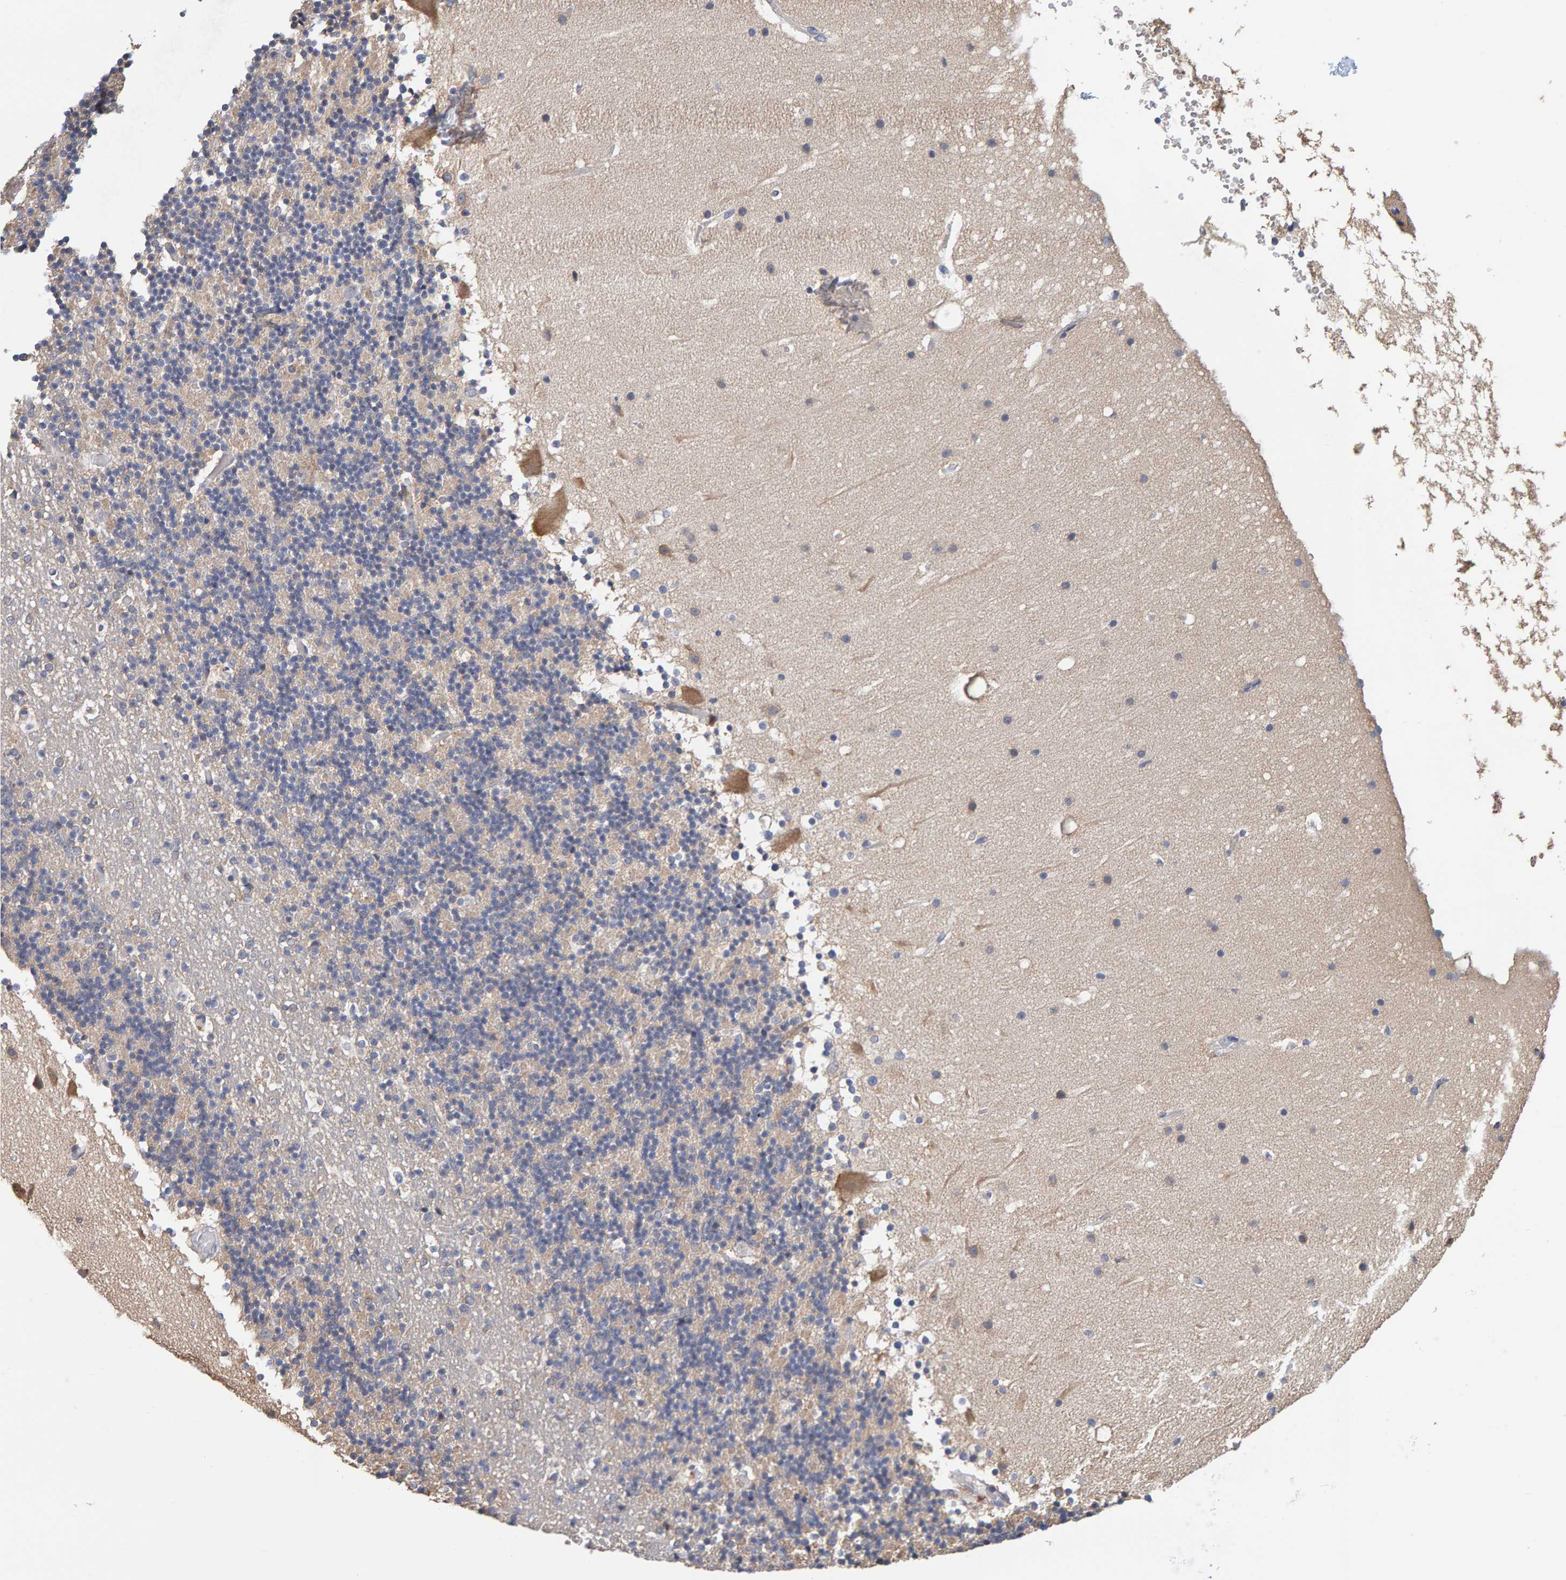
{"staining": {"intensity": "negative", "quantity": "none", "location": "none"}, "tissue": "cerebellum", "cell_type": "Cells in granular layer", "image_type": "normal", "snomed": [{"axis": "morphology", "description": "Normal tissue, NOS"}, {"axis": "topography", "description": "Cerebellum"}], "caption": "Protein analysis of unremarkable cerebellum shows no significant expression in cells in granular layer.", "gene": "SGPL1", "patient": {"sex": "male", "age": 57}}